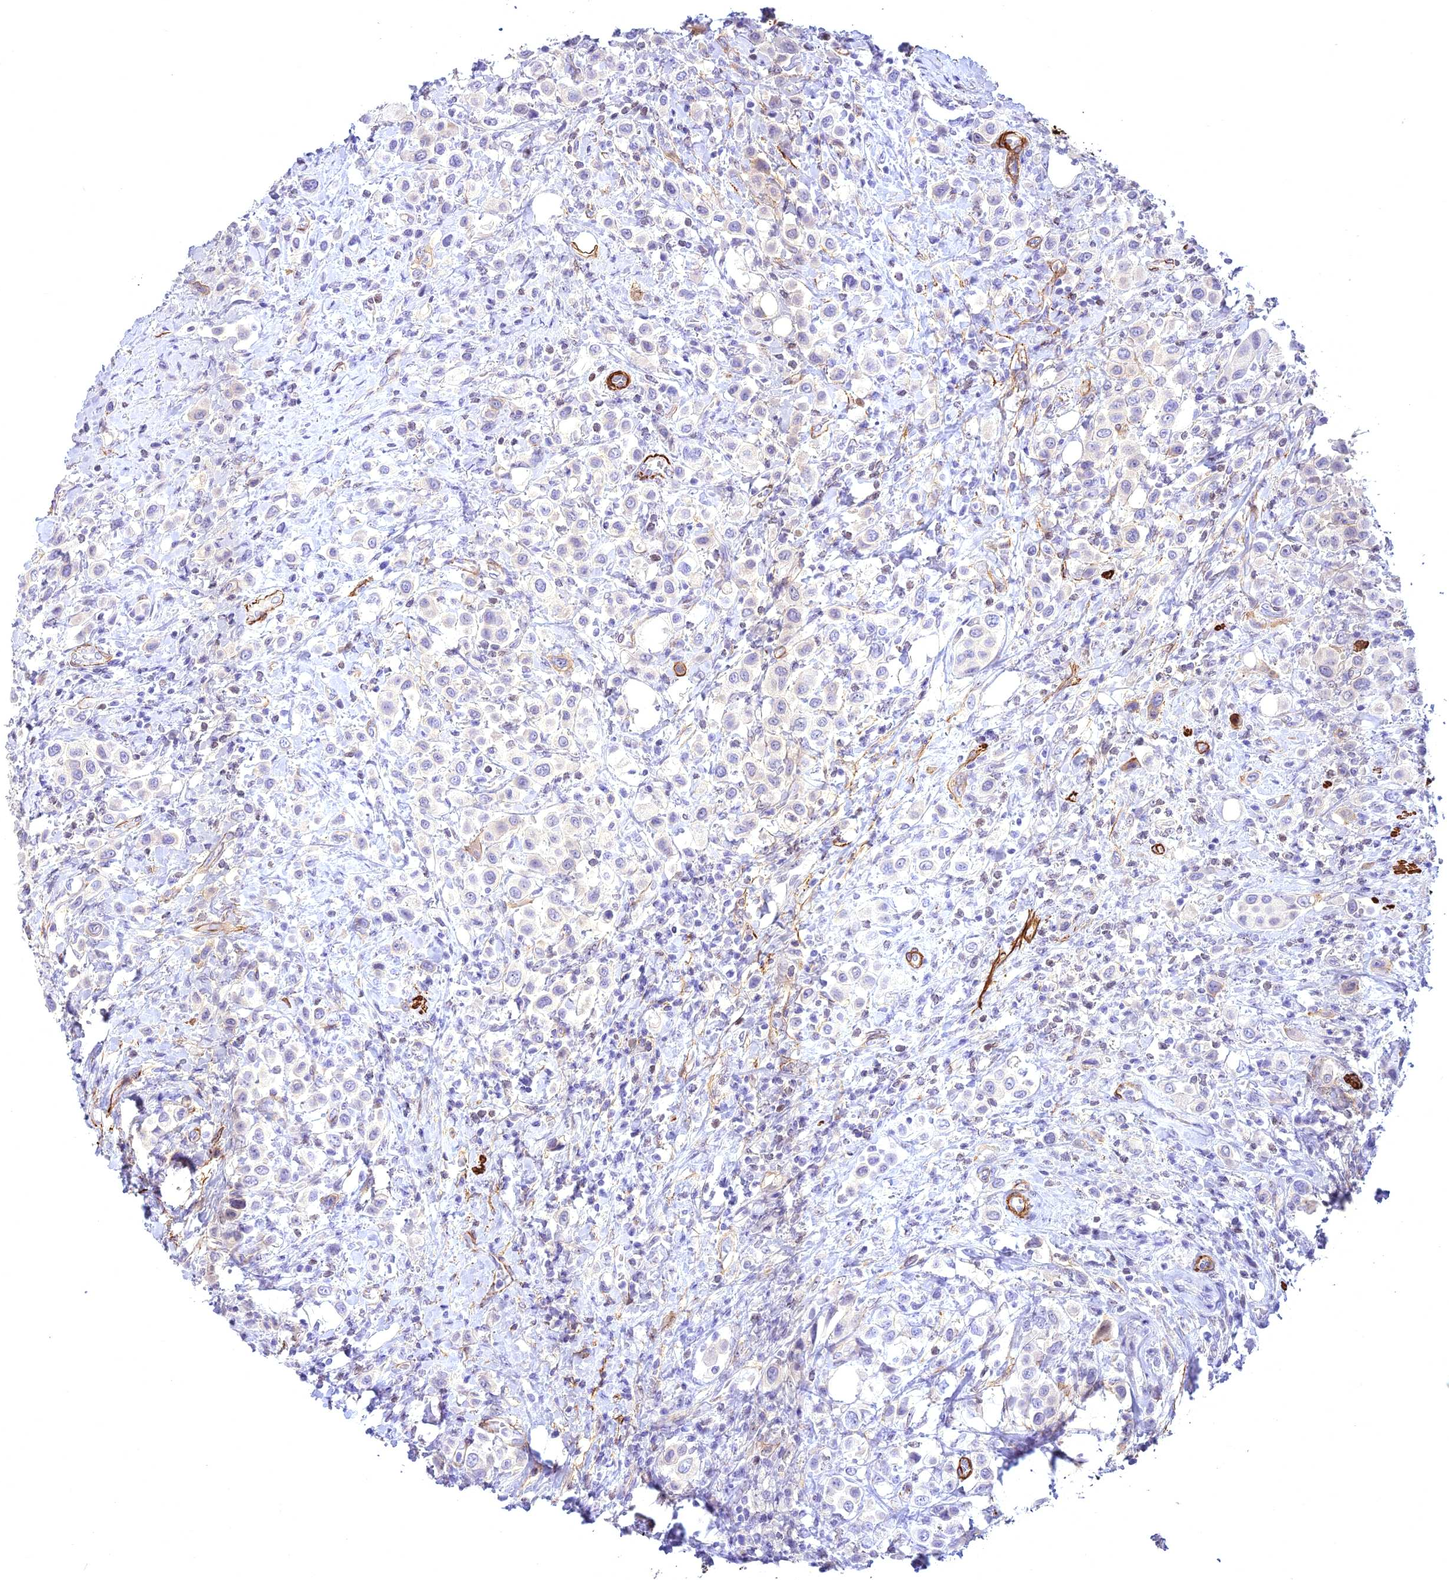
{"staining": {"intensity": "negative", "quantity": "none", "location": "none"}, "tissue": "urothelial cancer", "cell_type": "Tumor cells", "image_type": "cancer", "snomed": [{"axis": "morphology", "description": "Urothelial carcinoma, High grade"}, {"axis": "topography", "description": "Urinary bladder"}], "caption": "Immunohistochemistry (IHC) histopathology image of human high-grade urothelial carcinoma stained for a protein (brown), which reveals no positivity in tumor cells.", "gene": "CENPV", "patient": {"sex": "male", "age": 50}}